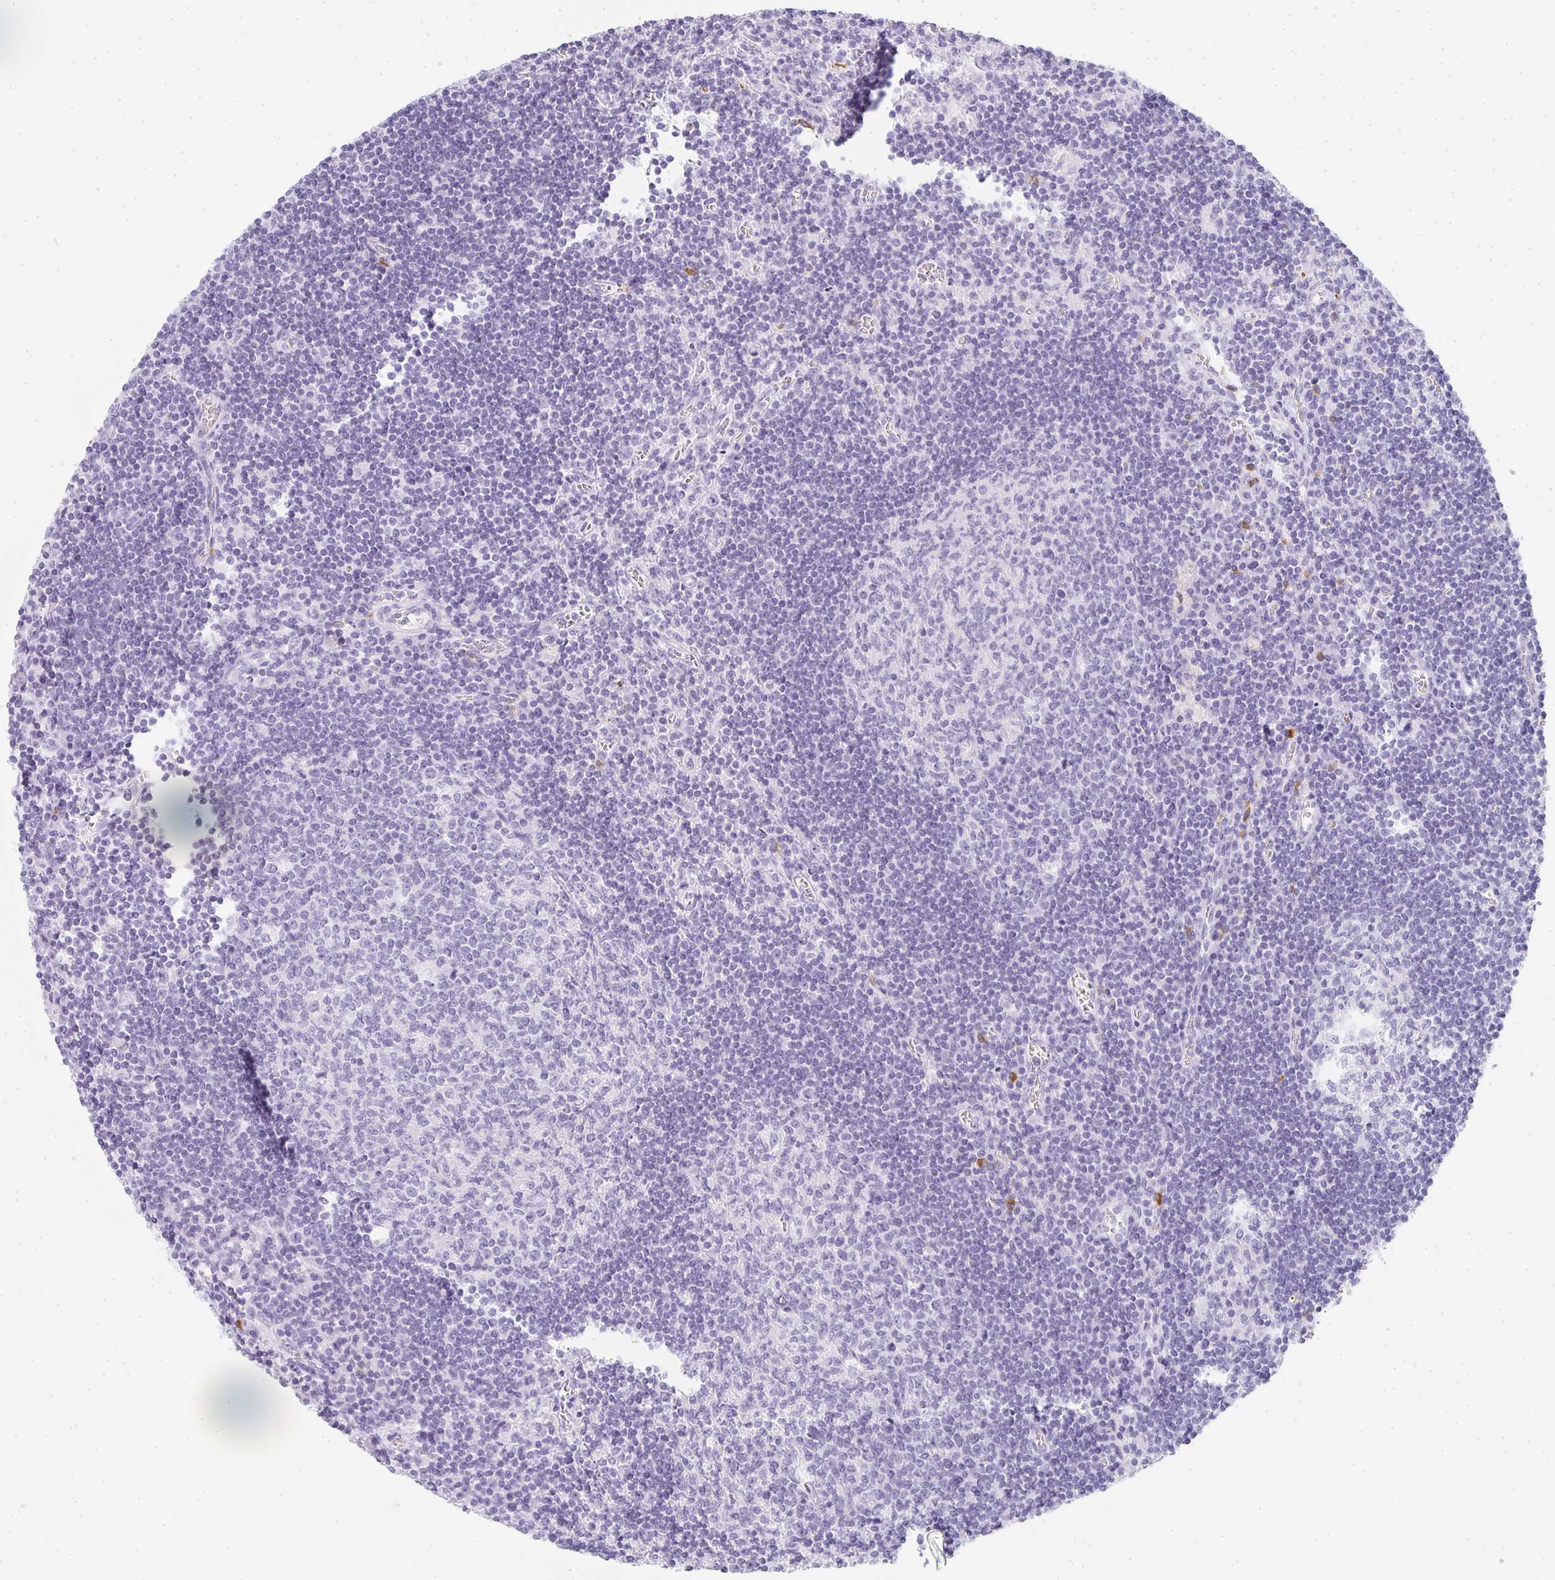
{"staining": {"intensity": "negative", "quantity": "none", "location": "none"}, "tissue": "lymph node", "cell_type": "Germinal center cells", "image_type": "normal", "snomed": [{"axis": "morphology", "description": "Normal tissue, NOS"}, {"axis": "topography", "description": "Lymph node"}], "caption": "High power microscopy histopathology image of an IHC histopathology image of benign lymph node, revealing no significant expression in germinal center cells. The staining is performed using DAB brown chromogen with nuclei counter-stained in using hematoxylin.", "gene": "TPSD1", "patient": {"sex": "male", "age": 67}}